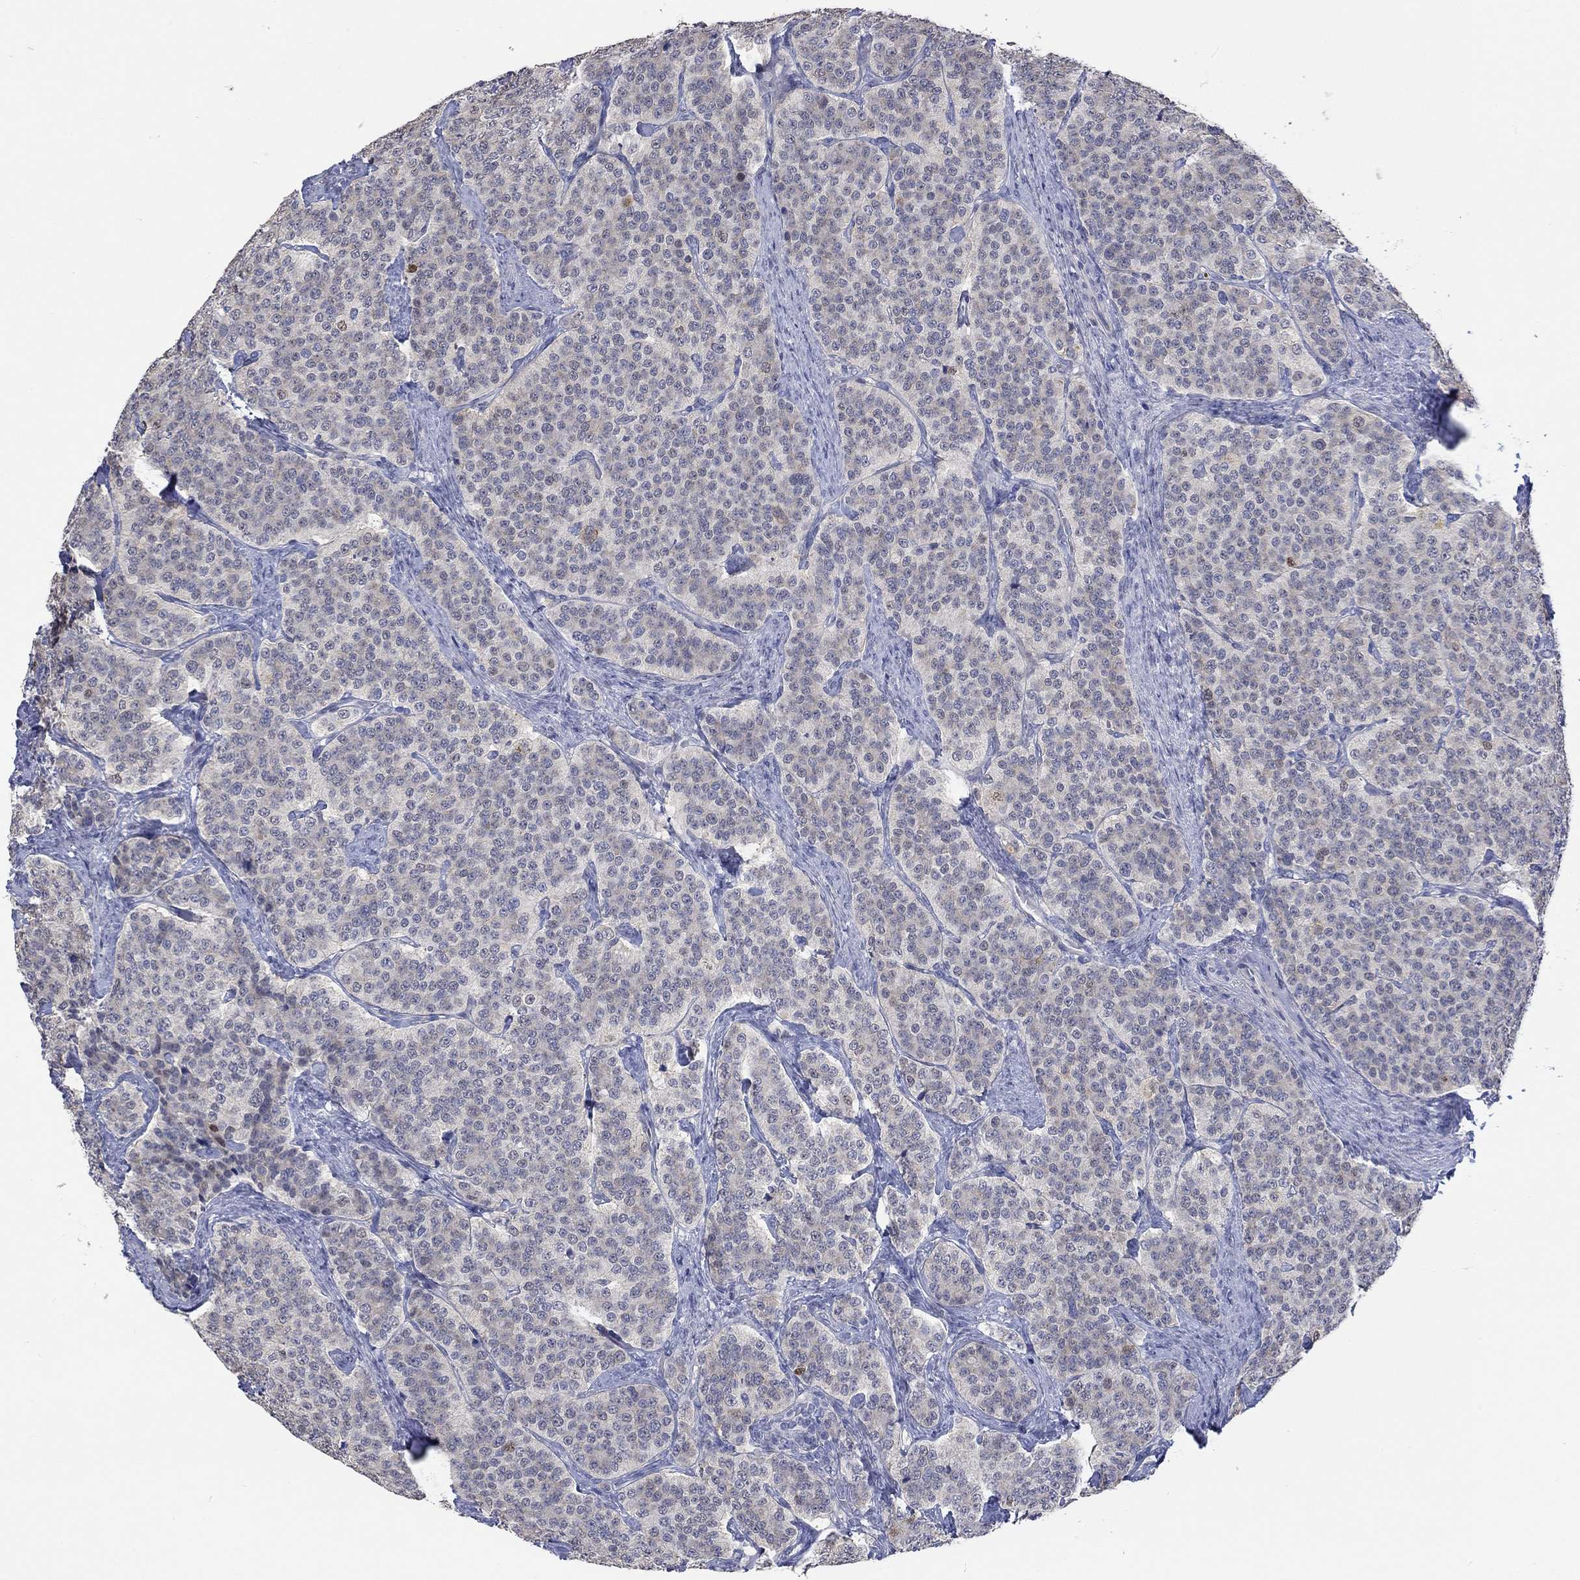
{"staining": {"intensity": "negative", "quantity": "none", "location": "none"}, "tissue": "carcinoid", "cell_type": "Tumor cells", "image_type": "cancer", "snomed": [{"axis": "morphology", "description": "Carcinoid, malignant, NOS"}, {"axis": "topography", "description": "Small intestine"}], "caption": "A histopathology image of carcinoid stained for a protein reveals no brown staining in tumor cells.", "gene": "PNMA5", "patient": {"sex": "female", "age": 58}}